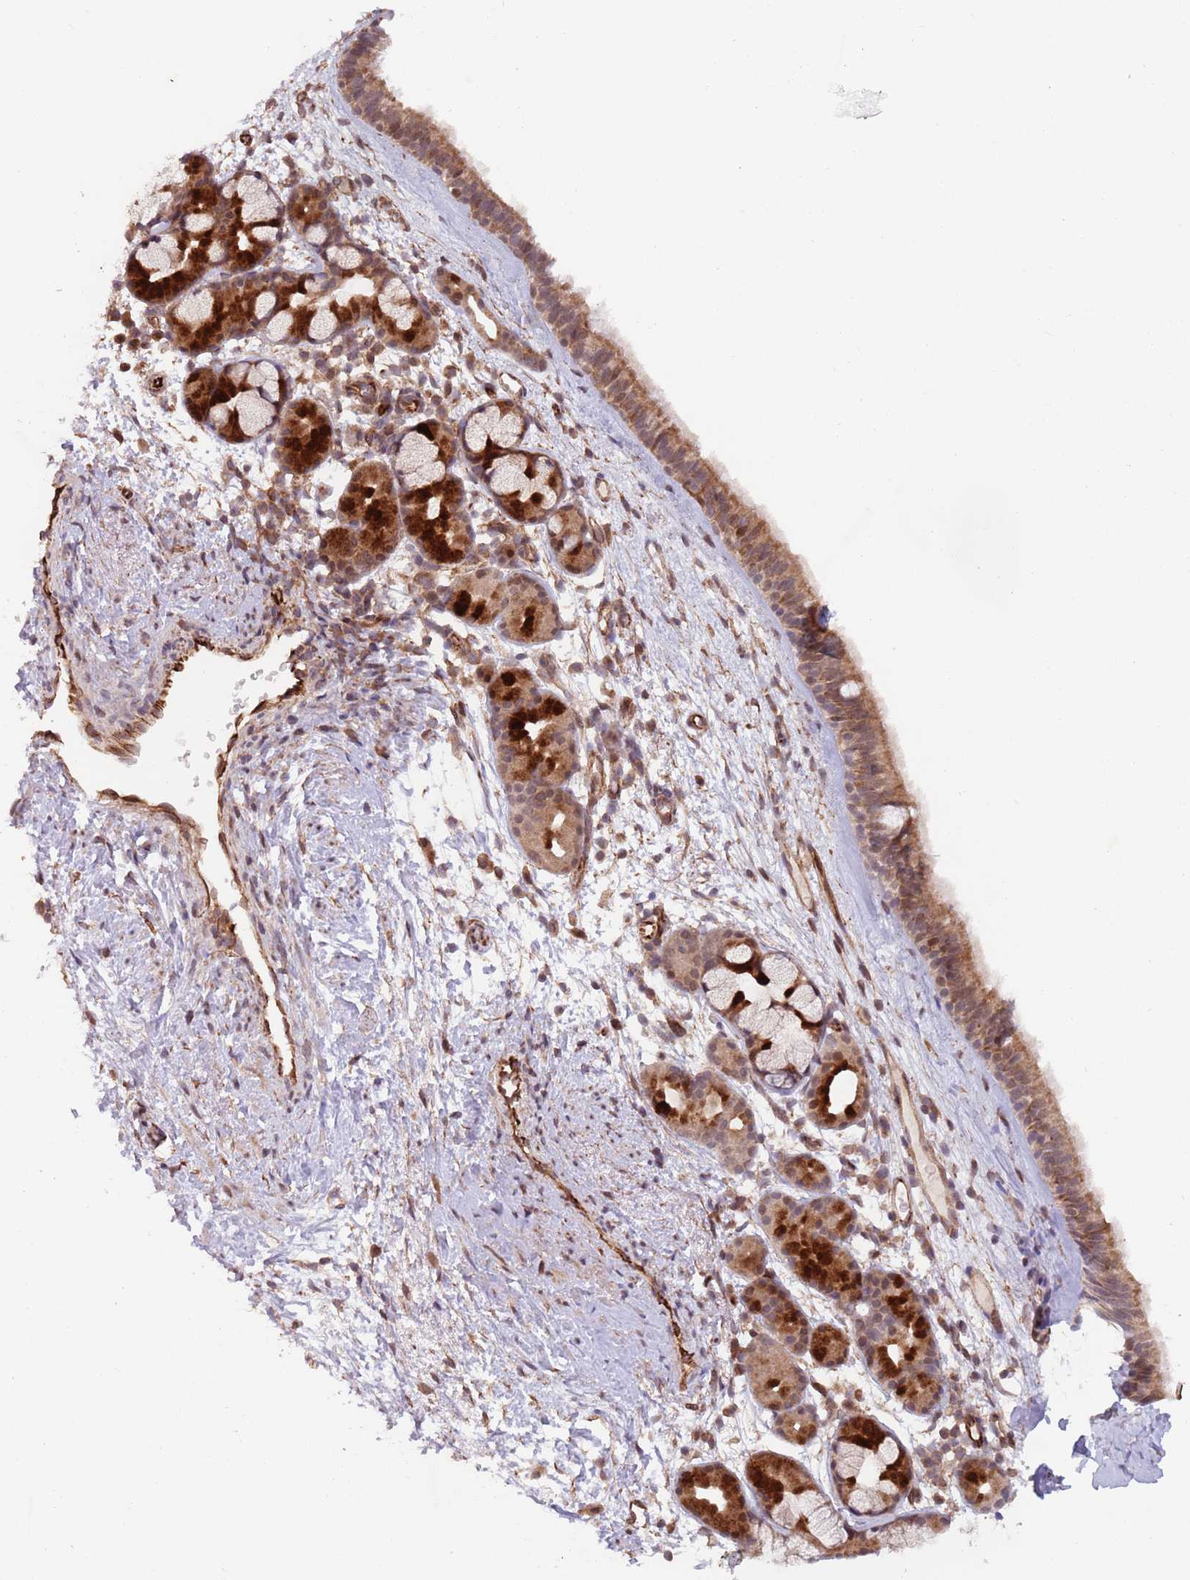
{"staining": {"intensity": "moderate", "quantity": ">75%", "location": "cytoplasmic/membranous,nuclear"}, "tissue": "nasopharynx", "cell_type": "Respiratory epithelial cells", "image_type": "normal", "snomed": [{"axis": "morphology", "description": "Normal tissue, NOS"}, {"axis": "topography", "description": "Nasopharynx"}], "caption": "The photomicrograph demonstrates staining of unremarkable nasopharynx, revealing moderate cytoplasmic/membranous,nuclear protein staining (brown color) within respiratory epithelial cells. Using DAB (3,3'-diaminobenzidine) (brown) and hematoxylin (blue) stains, captured at high magnification using brightfield microscopy.", "gene": "CHD9", "patient": {"sex": "female", "age": 81}}